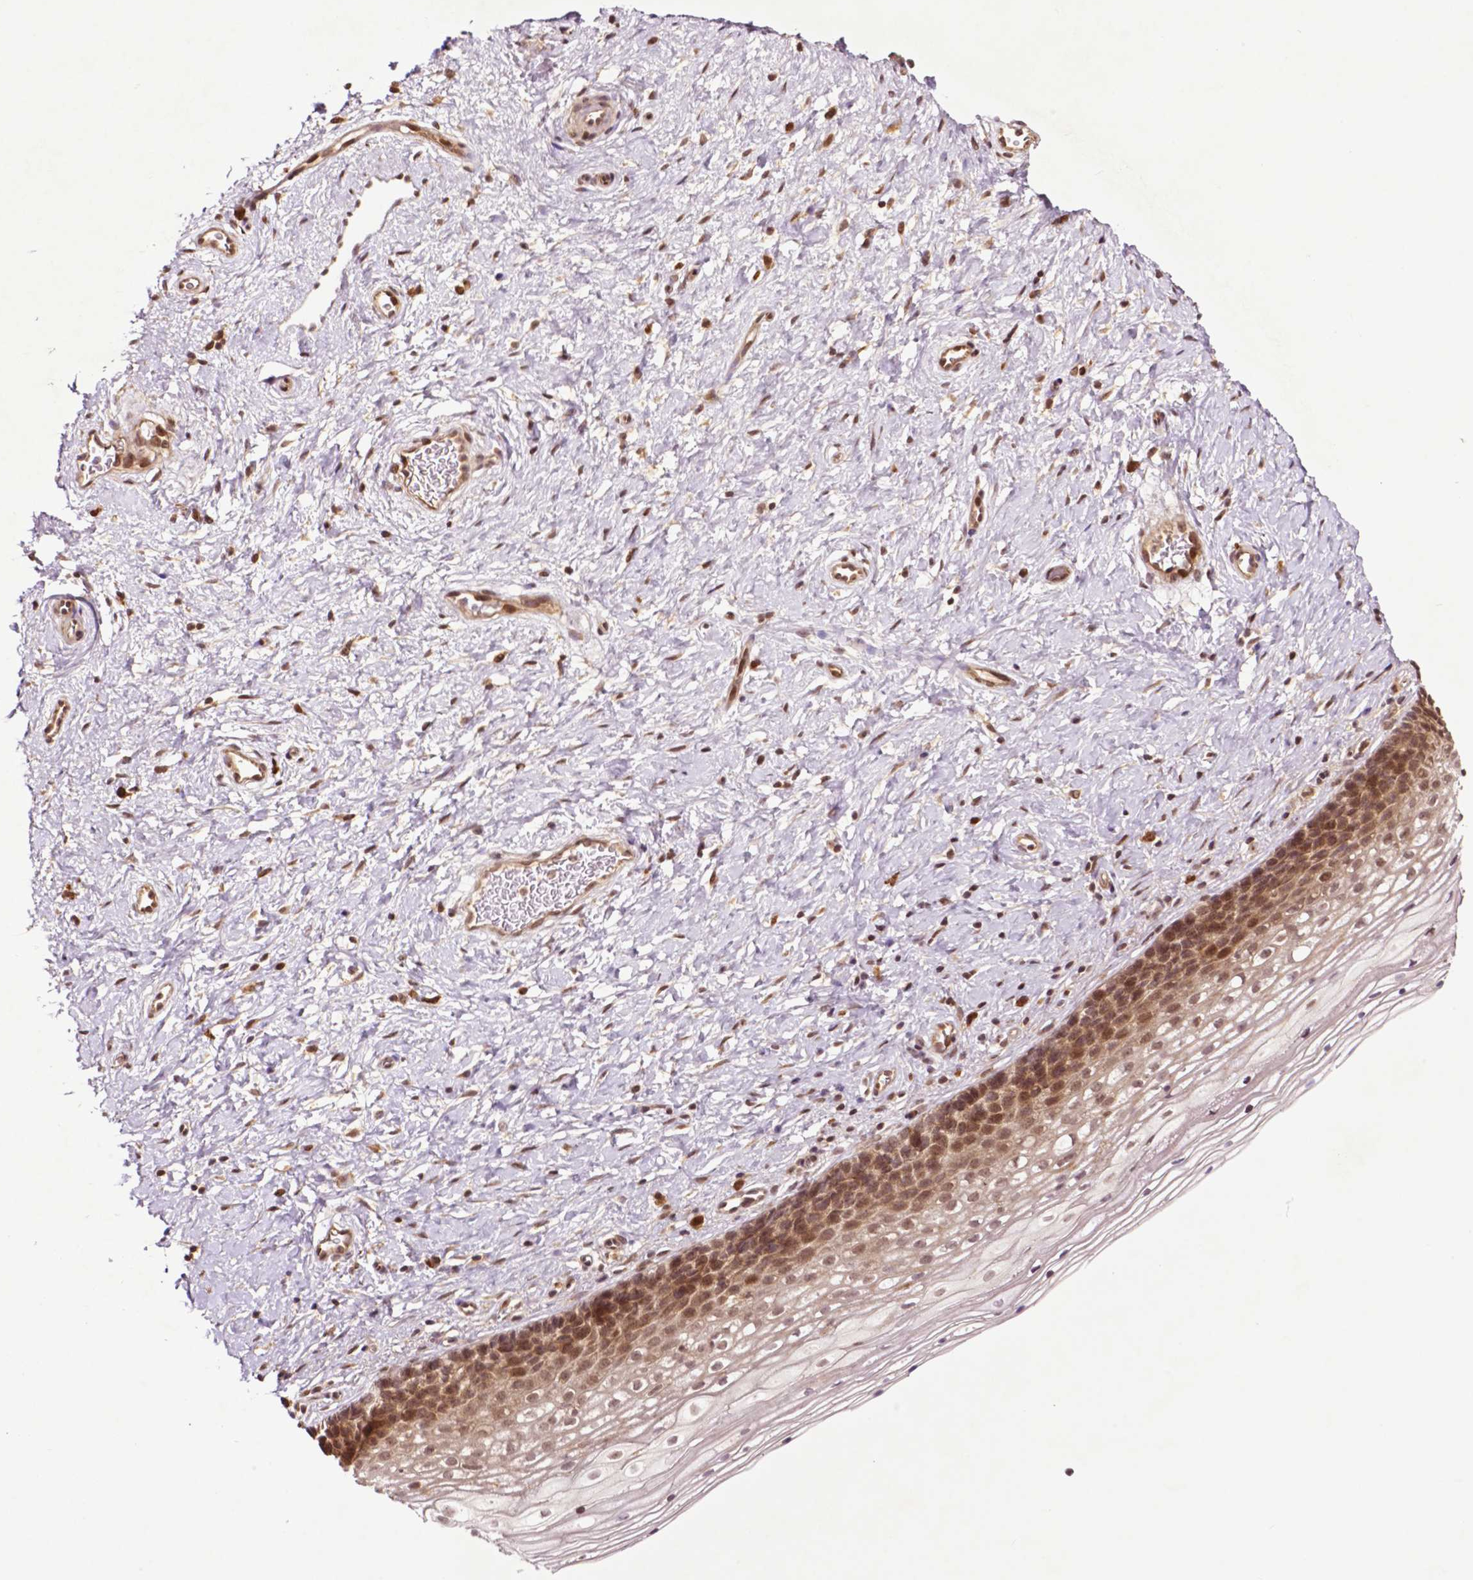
{"staining": {"intensity": "moderate", "quantity": ">75%", "location": "nuclear"}, "tissue": "cervix", "cell_type": "Glandular cells", "image_type": "normal", "snomed": [{"axis": "morphology", "description": "Normal tissue, NOS"}, {"axis": "topography", "description": "Cervix"}], "caption": "Glandular cells show medium levels of moderate nuclear positivity in approximately >75% of cells in benign cervix.", "gene": "TMX2", "patient": {"sex": "female", "age": 34}}